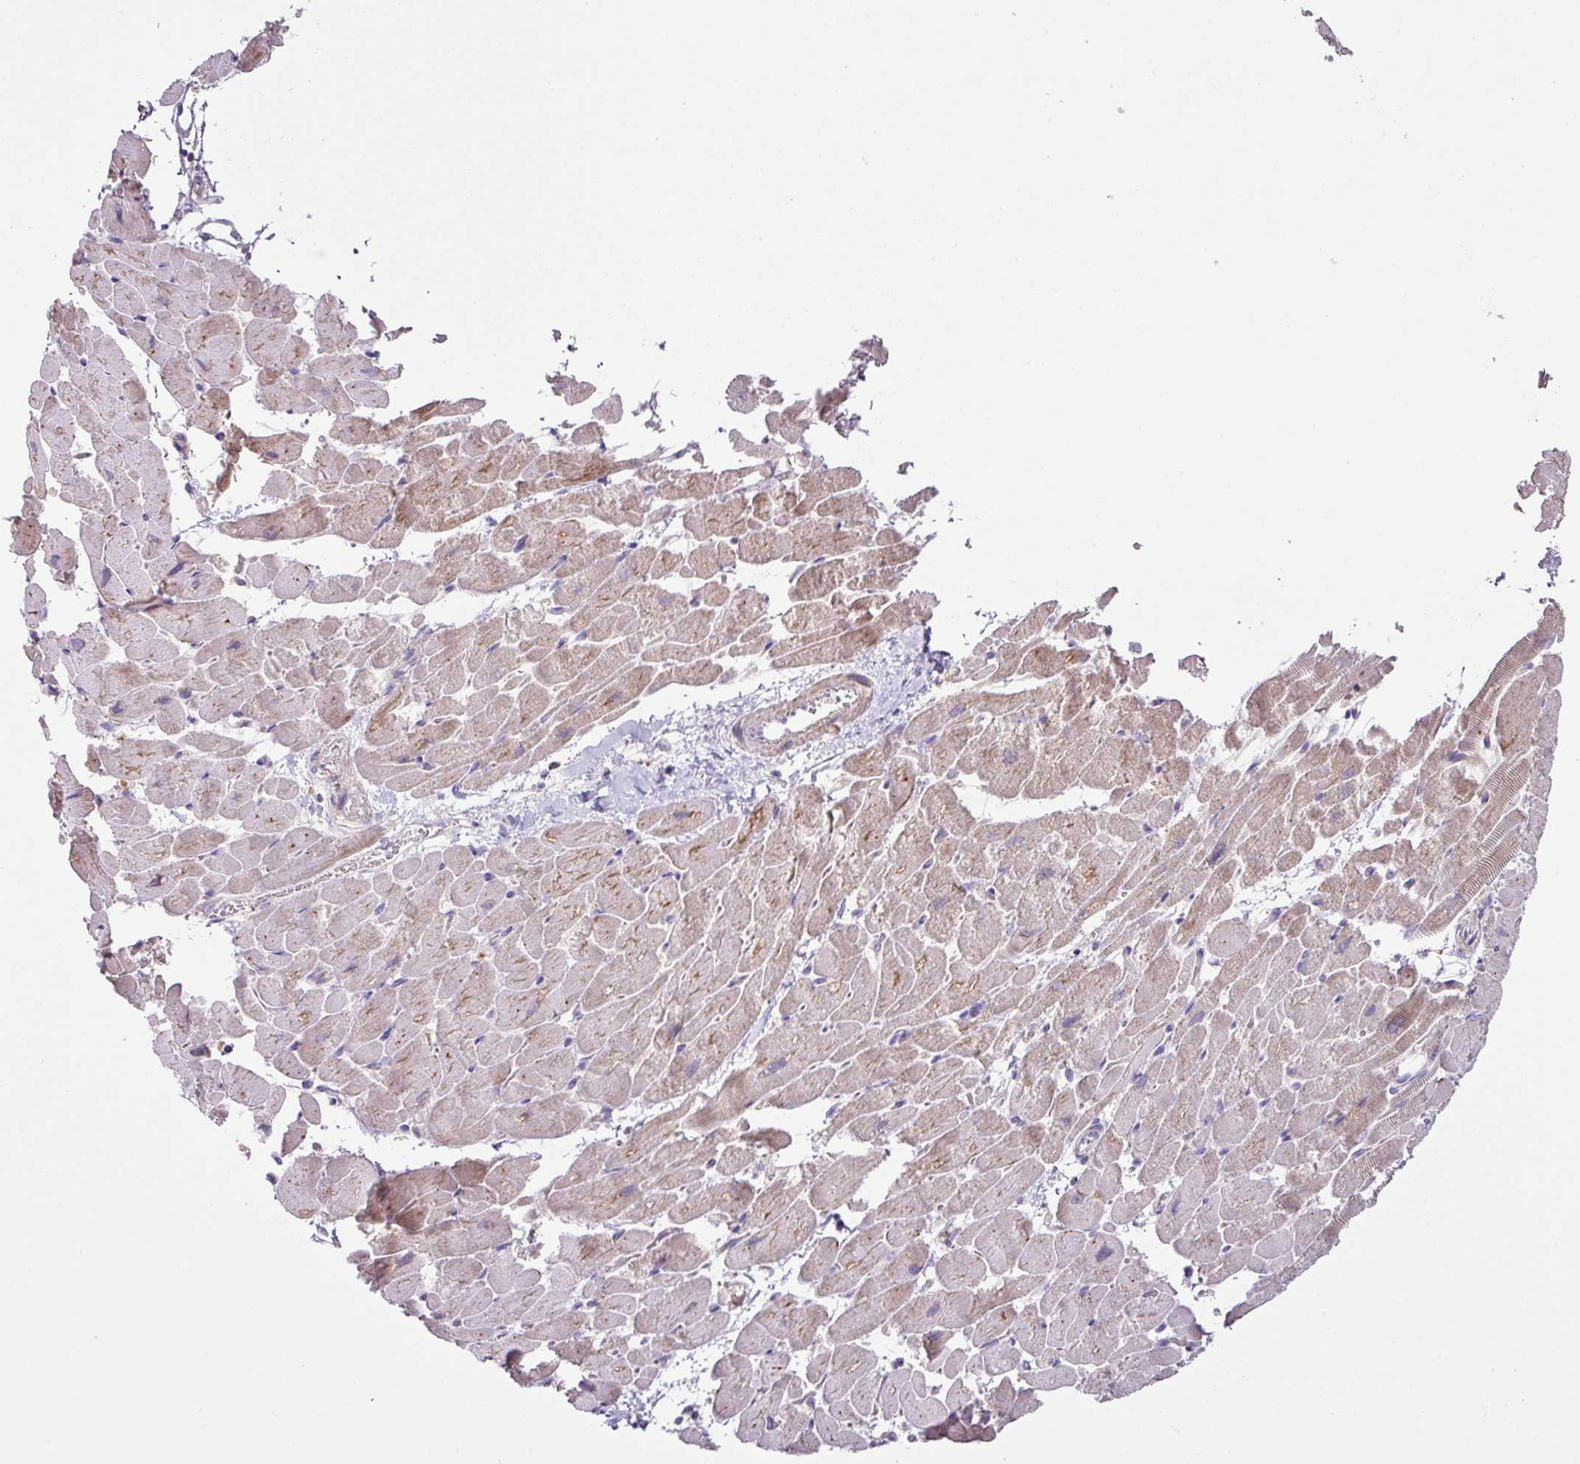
{"staining": {"intensity": "weak", "quantity": "25%-75%", "location": "cytoplasmic/membranous"}, "tissue": "heart muscle", "cell_type": "Cardiomyocytes", "image_type": "normal", "snomed": [{"axis": "morphology", "description": "Normal tissue, NOS"}, {"axis": "topography", "description": "Heart"}], "caption": "Cardiomyocytes demonstrate low levels of weak cytoplasmic/membranous positivity in about 25%-75% of cells in benign heart muscle. (DAB IHC with brightfield microscopy, high magnification).", "gene": "PLEKHH3", "patient": {"sex": "male", "age": 37}}